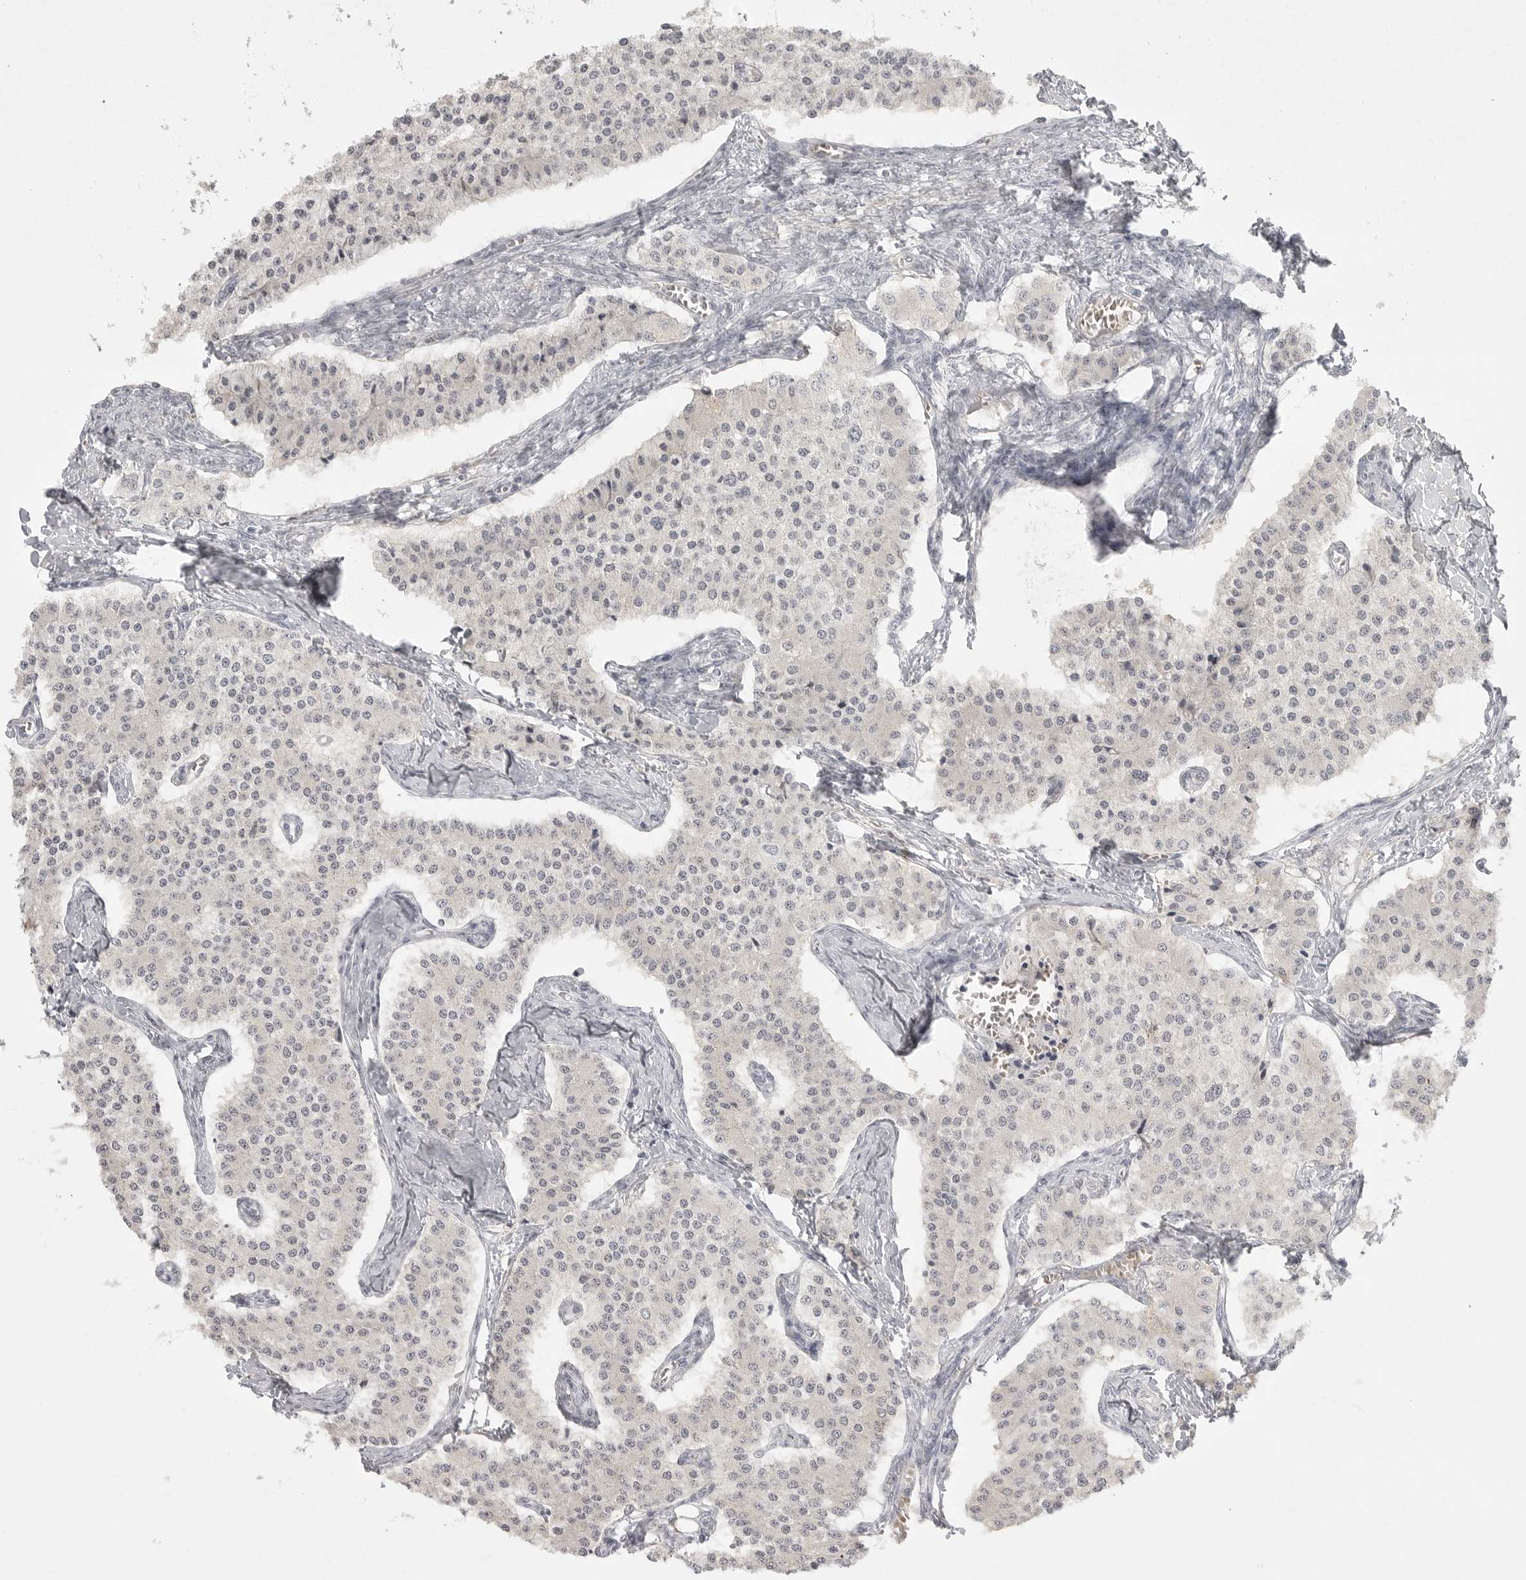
{"staining": {"intensity": "negative", "quantity": "none", "location": "none"}, "tissue": "carcinoid", "cell_type": "Tumor cells", "image_type": "cancer", "snomed": [{"axis": "morphology", "description": "Carcinoid, malignant, NOS"}, {"axis": "topography", "description": "Colon"}], "caption": "Immunohistochemistry (IHC) of human carcinoid (malignant) reveals no expression in tumor cells. Brightfield microscopy of immunohistochemistry stained with DAB (3,3'-diaminobenzidine) (brown) and hematoxylin (blue), captured at high magnification.", "gene": "TCTN3", "patient": {"sex": "female", "age": 52}}